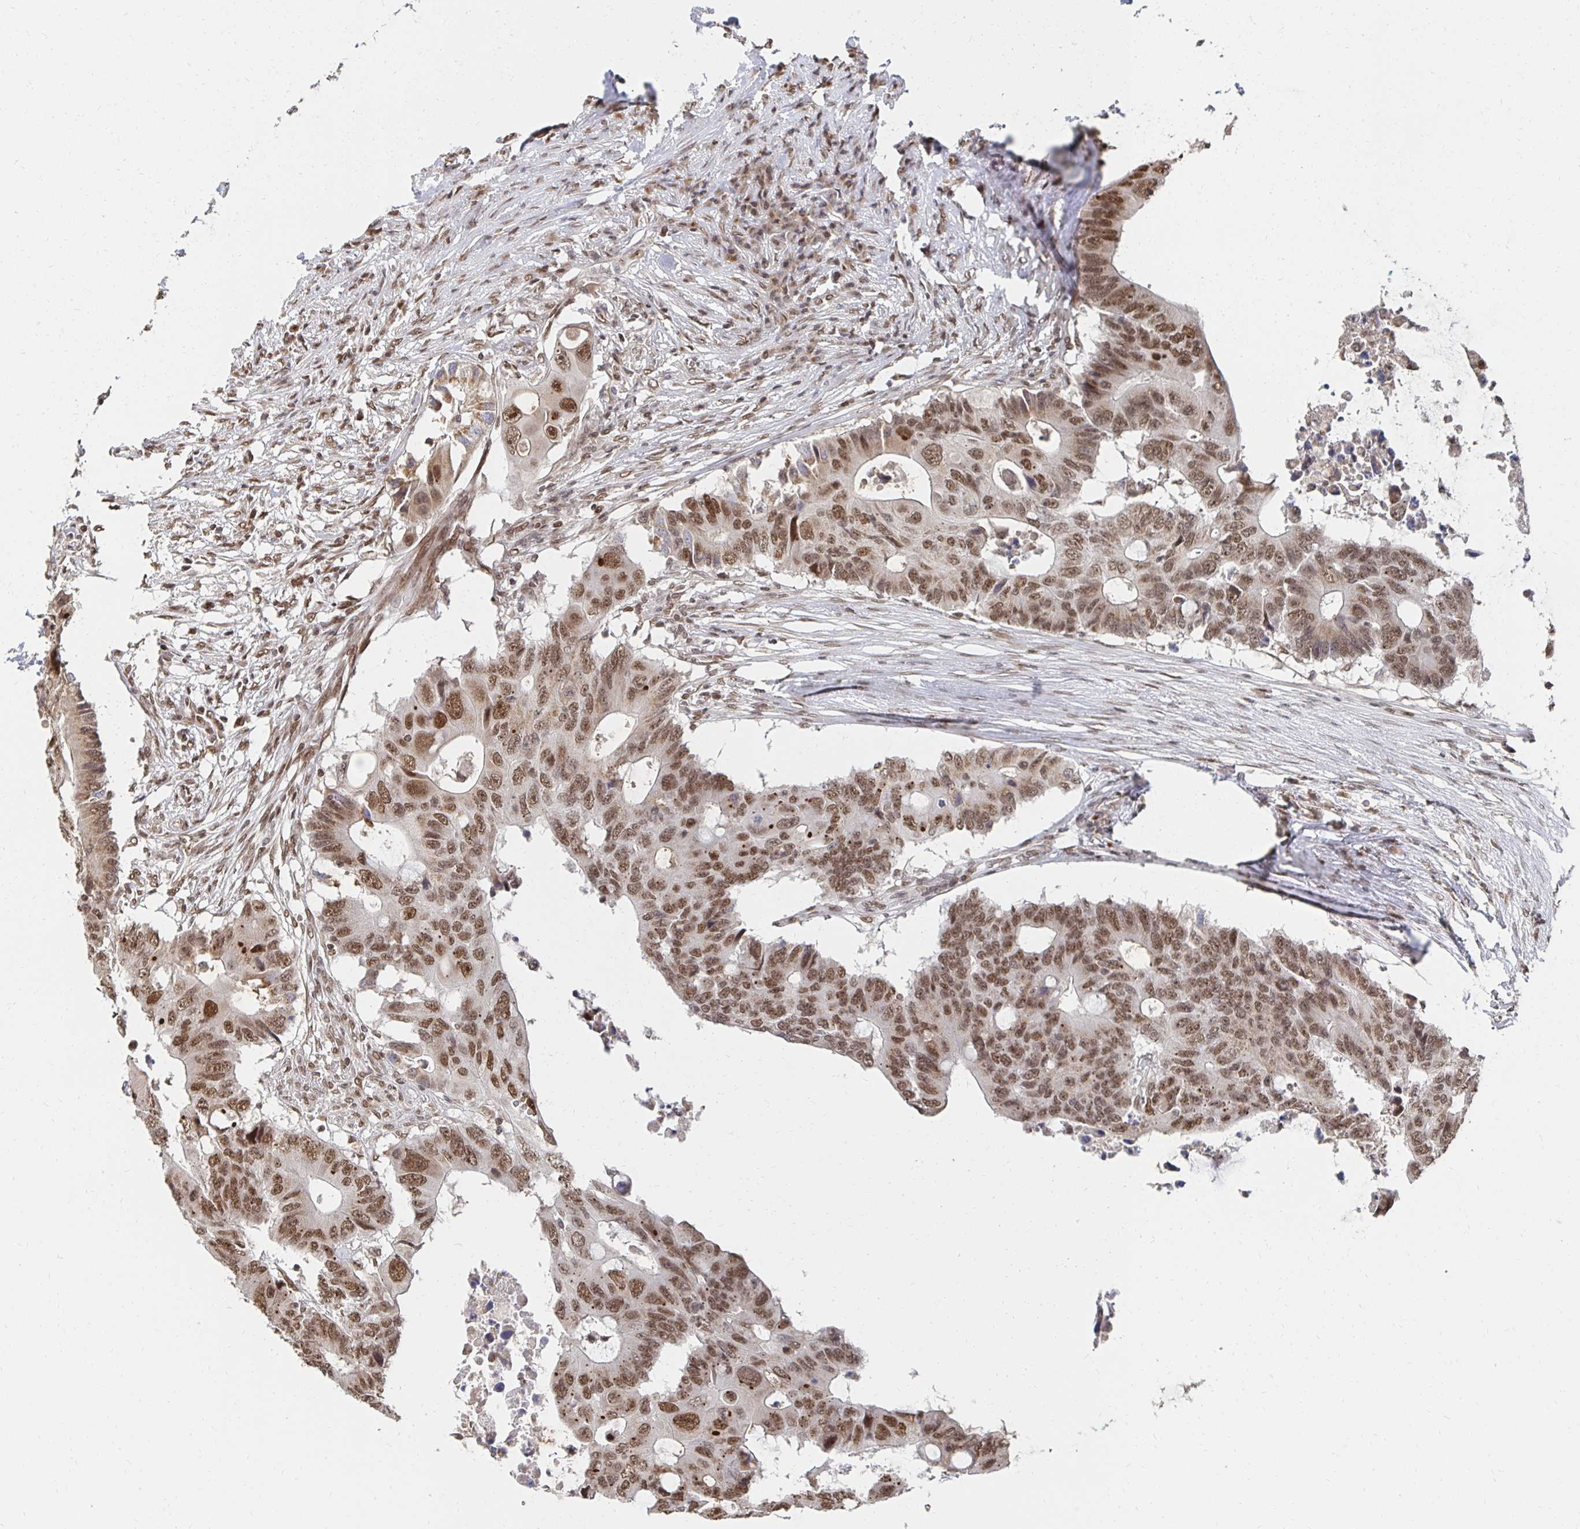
{"staining": {"intensity": "moderate", "quantity": ">75%", "location": "nuclear"}, "tissue": "colorectal cancer", "cell_type": "Tumor cells", "image_type": "cancer", "snomed": [{"axis": "morphology", "description": "Adenocarcinoma, NOS"}, {"axis": "topography", "description": "Colon"}], "caption": "Immunohistochemical staining of adenocarcinoma (colorectal) demonstrates moderate nuclear protein staining in approximately >75% of tumor cells. The staining was performed using DAB (3,3'-diaminobenzidine) to visualize the protein expression in brown, while the nuclei were stained in blue with hematoxylin (Magnification: 20x).", "gene": "GTF3C6", "patient": {"sex": "male", "age": 71}}